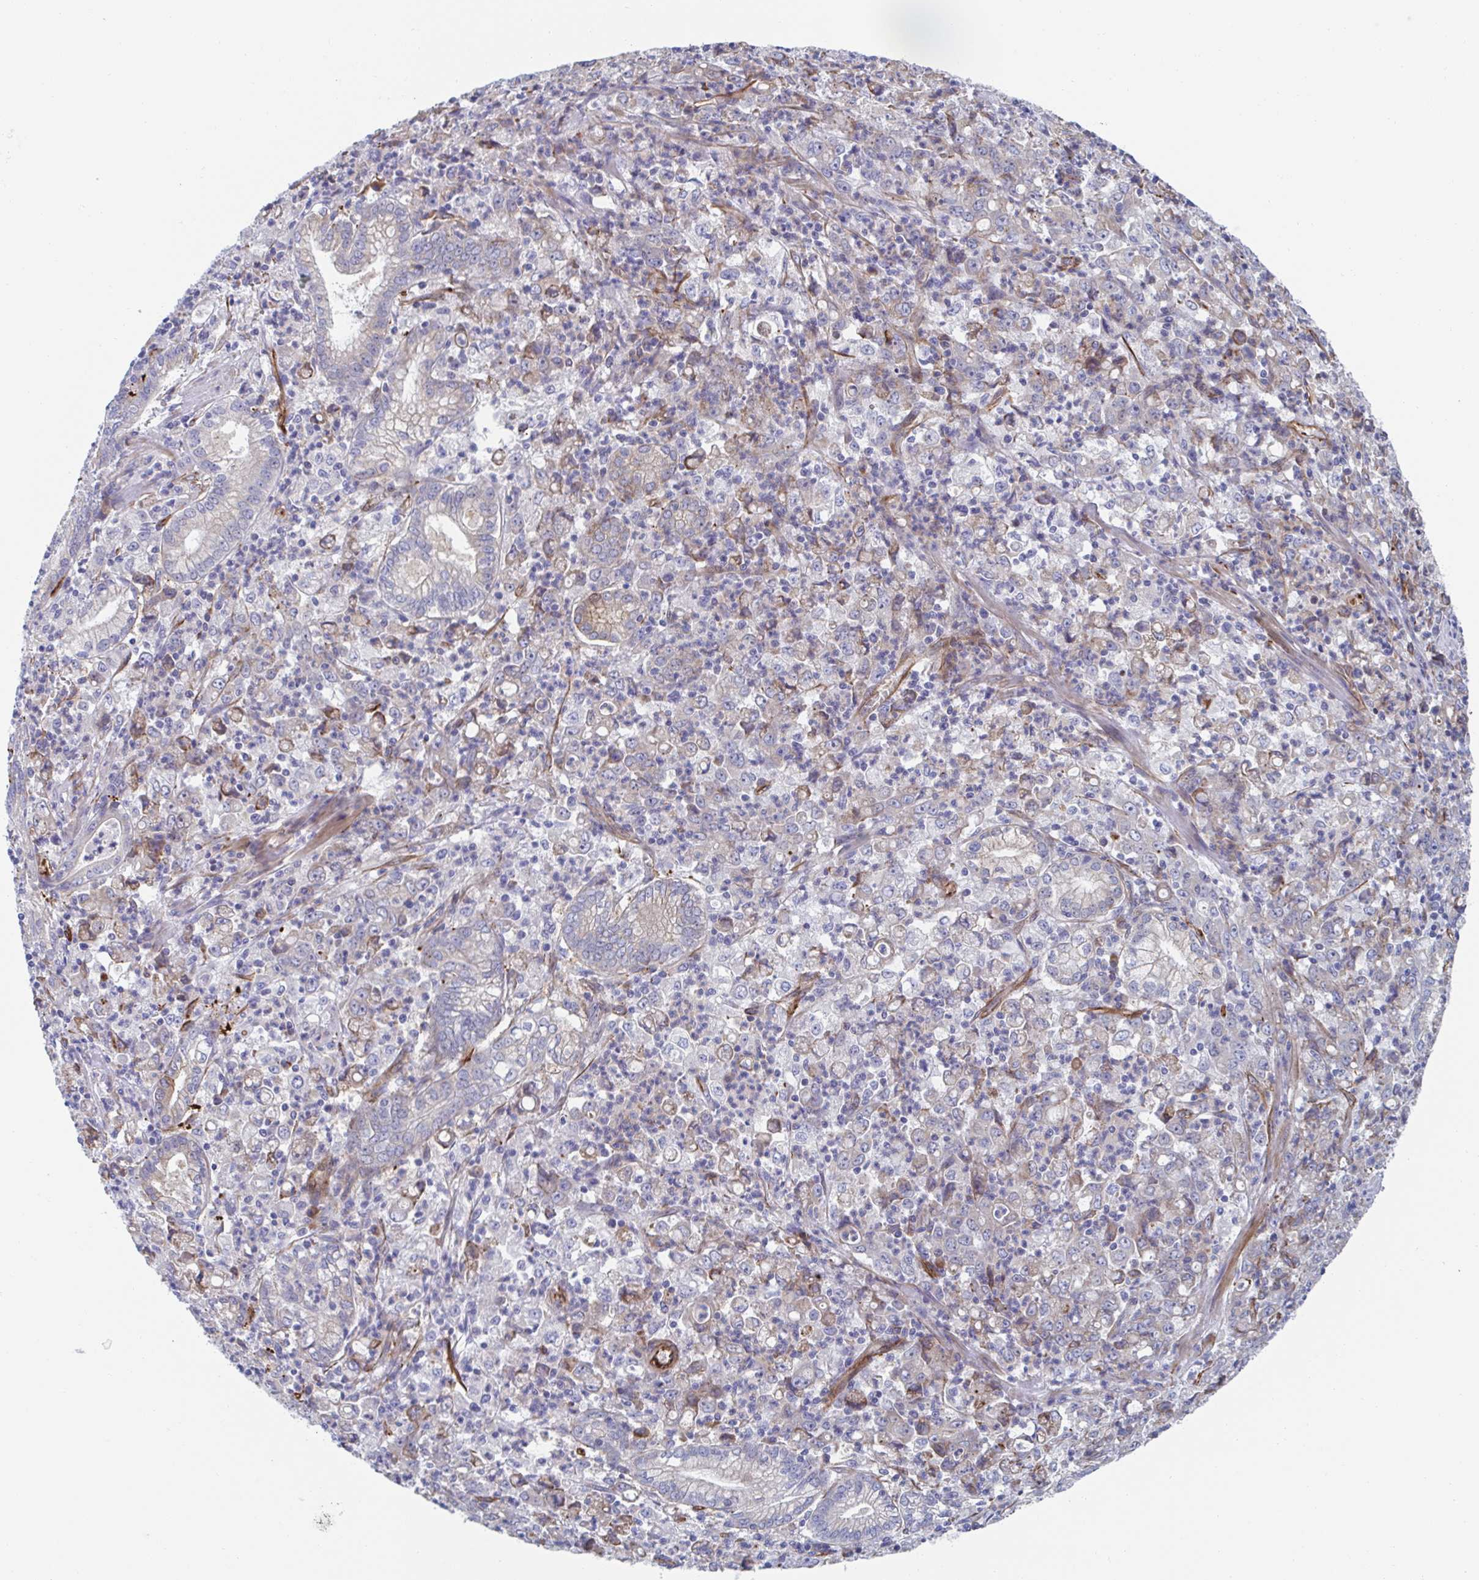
{"staining": {"intensity": "negative", "quantity": "none", "location": "none"}, "tissue": "stomach cancer", "cell_type": "Tumor cells", "image_type": "cancer", "snomed": [{"axis": "morphology", "description": "Adenocarcinoma, NOS"}, {"axis": "topography", "description": "Stomach, lower"}], "caption": "This is an immunohistochemistry micrograph of stomach cancer. There is no expression in tumor cells.", "gene": "KLC3", "patient": {"sex": "female", "age": 71}}